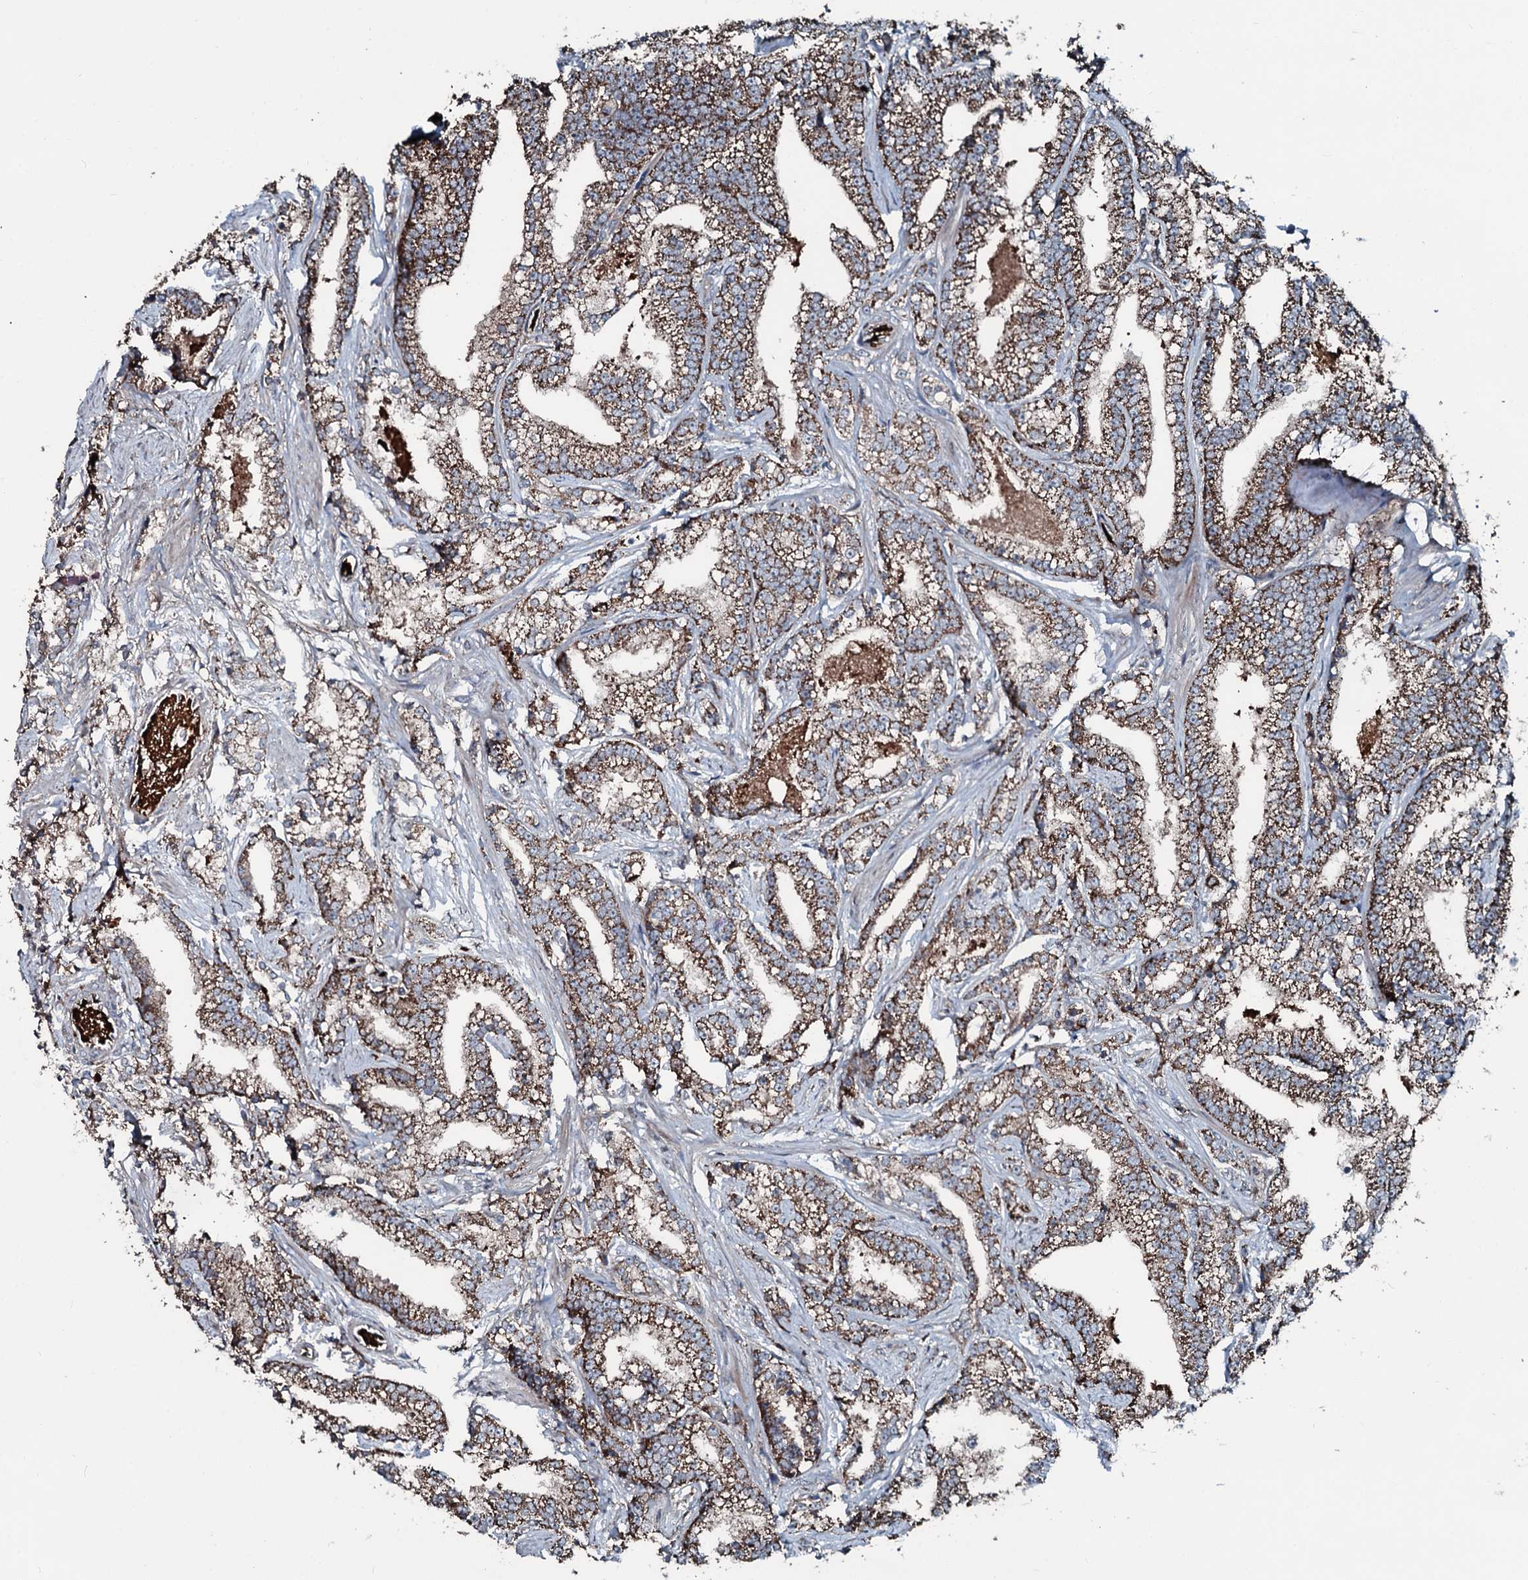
{"staining": {"intensity": "strong", "quantity": ">75%", "location": "cytoplasmic/membranous"}, "tissue": "prostate cancer", "cell_type": "Tumor cells", "image_type": "cancer", "snomed": [{"axis": "morphology", "description": "Adenocarcinoma, High grade"}, {"axis": "topography", "description": "Prostate and seminal vesicle, NOS"}], "caption": "Immunohistochemistry (IHC) of human adenocarcinoma (high-grade) (prostate) demonstrates high levels of strong cytoplasmic/membranous staining in approximately >75% of tumor cells. (IHC, brightfield microscopy, high magnification).", "gene": "AARS1", "patient": {"sex": "male", "age": 67}}